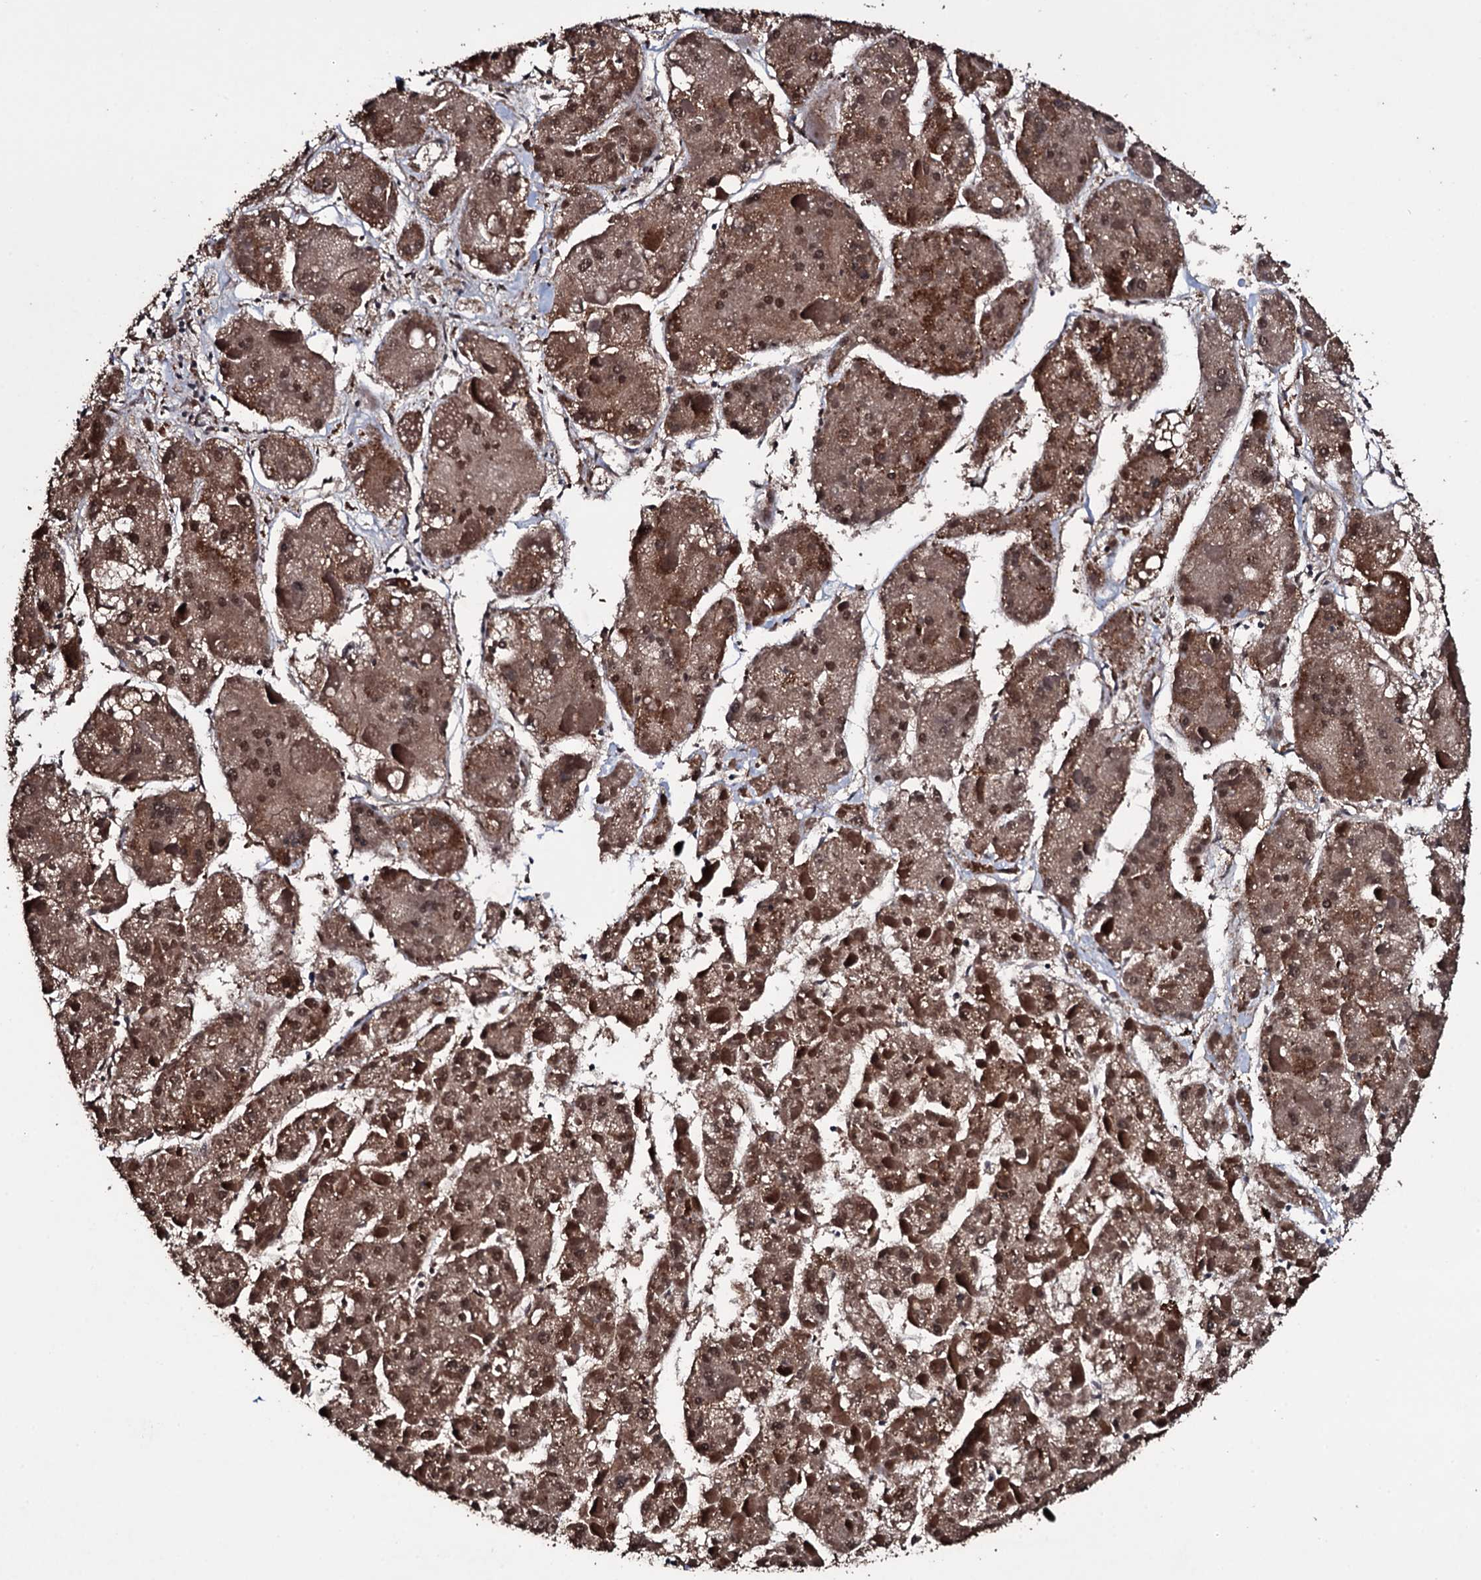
{"staining": {"intensity": "moderate", "quantity": ">75%", "location": "cytoplasmic/membranous,nuclear"}, "tissue": "liver cancer", "cell_type": "Tumor cells", "image_type": "cancer", "snomed": [{"axis": "morphology", "description": "Carcinoma, Hepatocellular, NOS"}, {"axis": "topography", "description": "Liver"}], "caption": "About >75% of tumor cells in human hepatocellular carcinoma (liver) reveal moderate cytoplasmic/membranous and nuclear protein expression as visualized by brown immunohistochemical staining.", "gene": "MRPS31", "patient": {"sex": "female", "age": 73}}